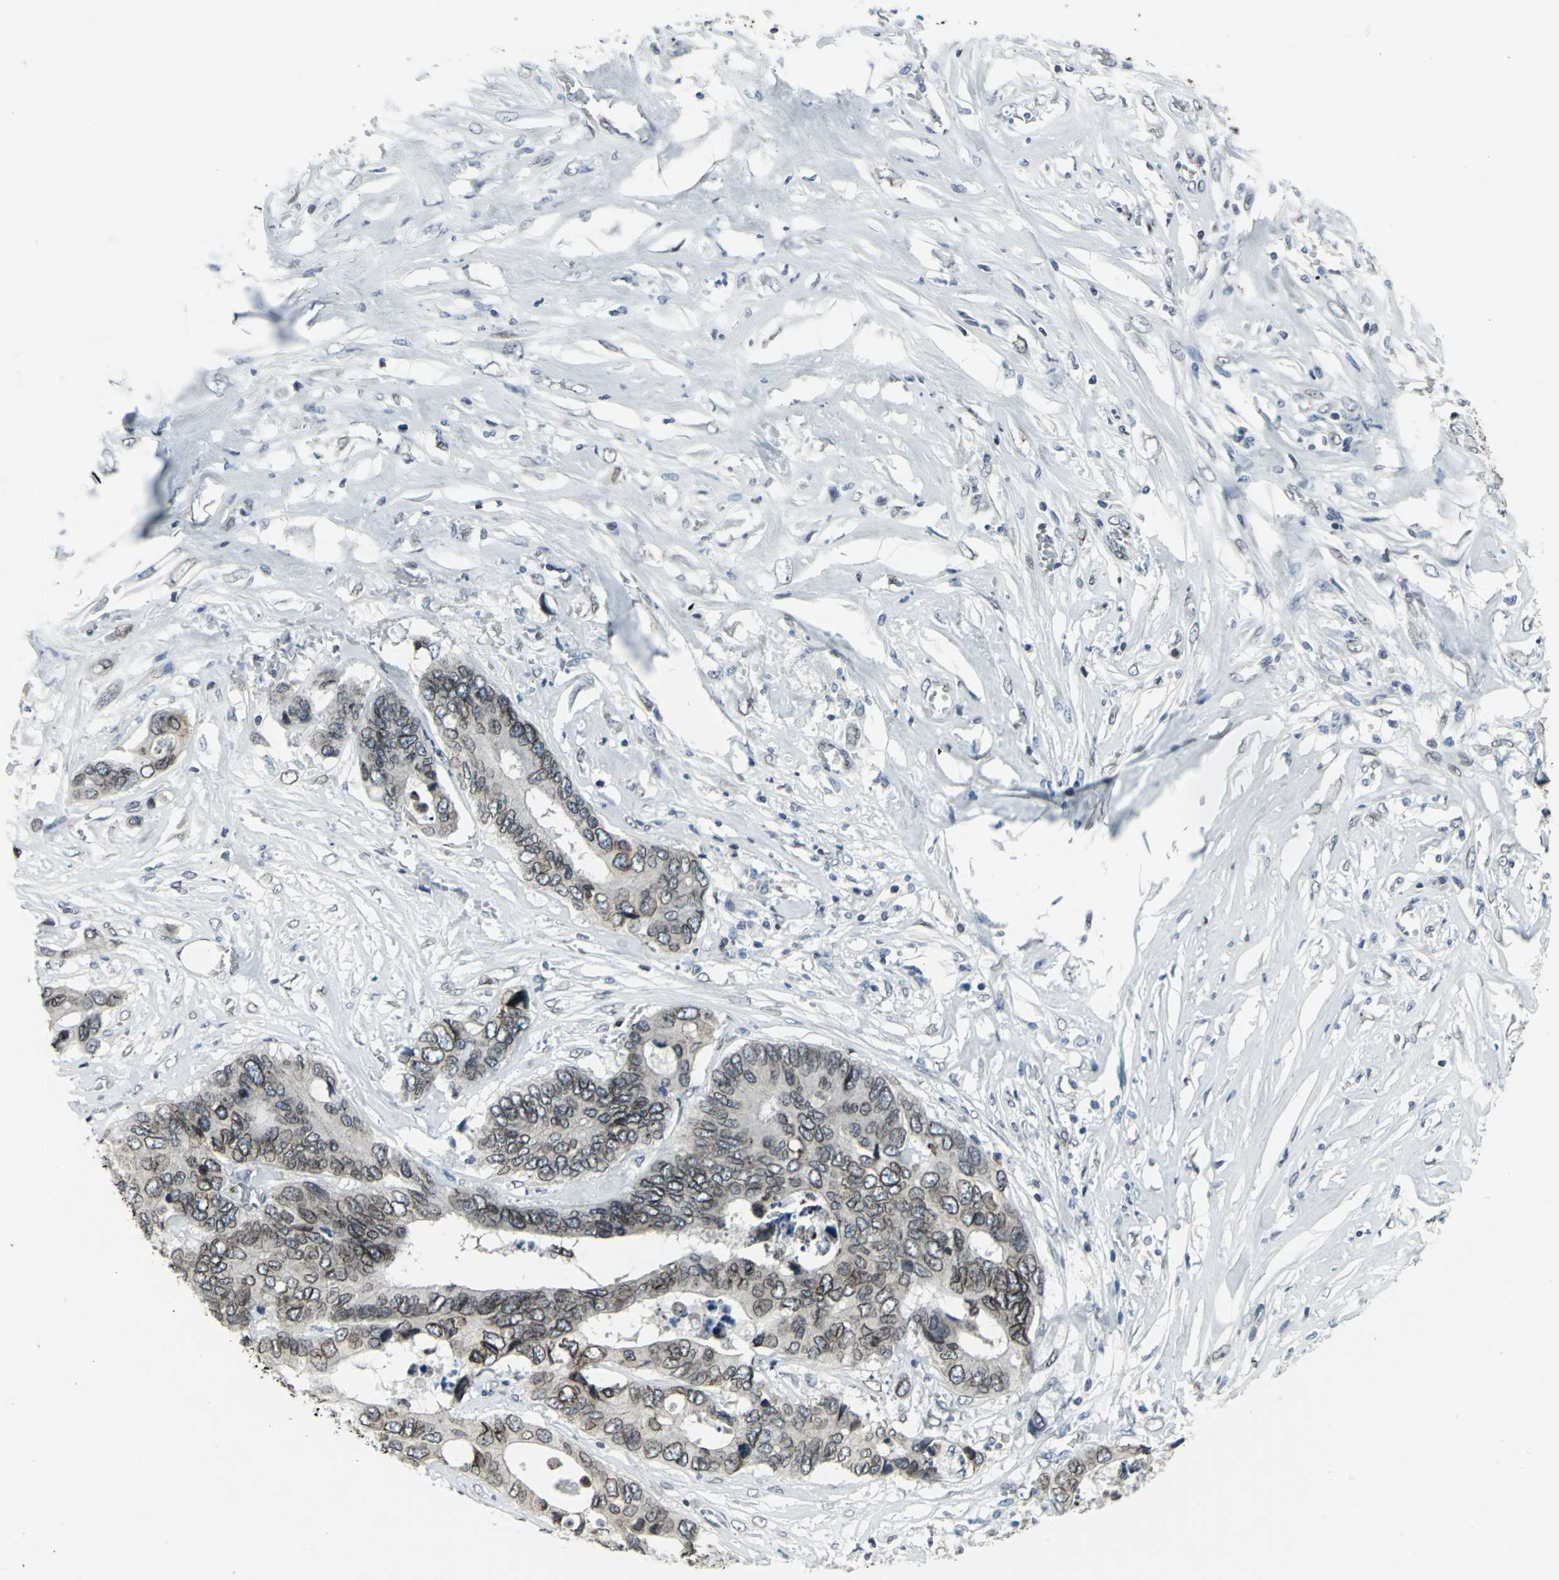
{"staining": {"intensity": "moderate", "quantity": ">75%", "location": "cytoplasmic/membranous,nuclear"}, "tissue": "colorectal cancer", "cell_type": "Tumor cells", "image_type": "cancer", "snomed": [{"axis": "morphology", "description": "Adenocarcinoma, NOS"}, {"axis": "topography", "description": "Rectum"}], "caption": "Colorectal cancer (adenocarcinoma) was stained to show a protein in brown. There is medium levels of moderate cytoplasmic/membranous and nuclear positivity in about >75% of tumor cells.", "gene": "SNUPN", "patient": {"sex": "male", "age": 55}}